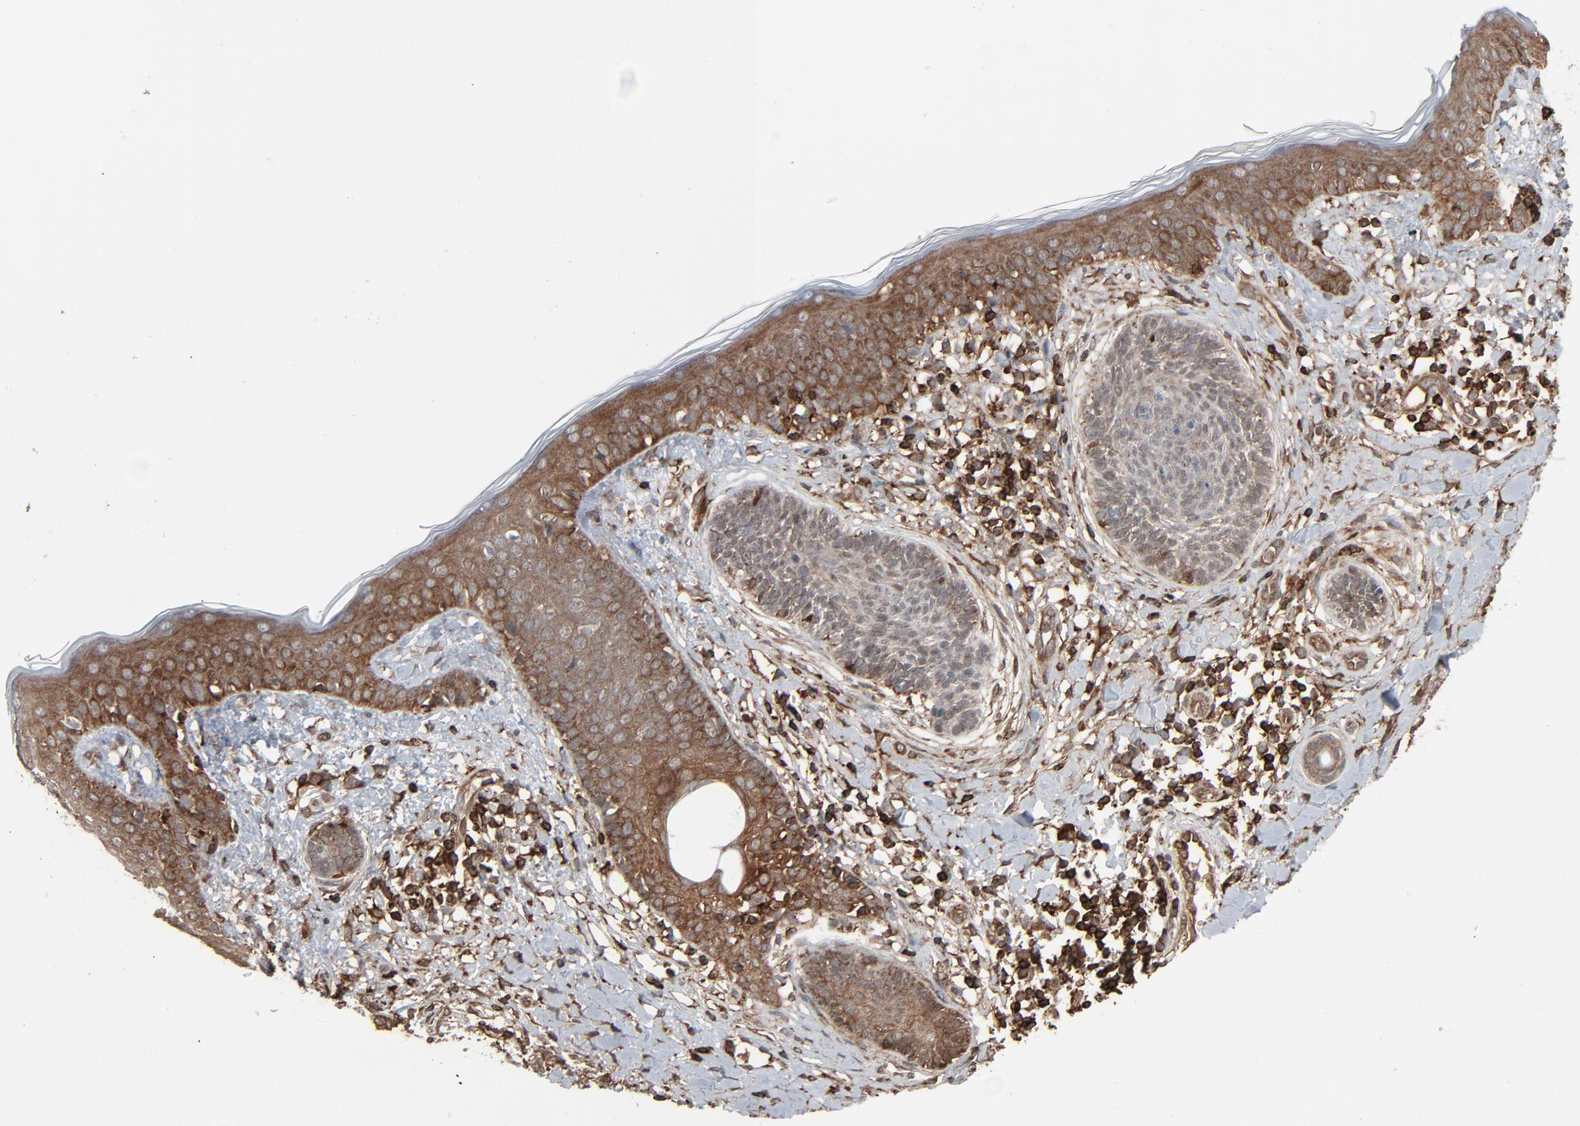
{"staining": {"intensity": "weak", "quantity": "<25%", "location": "nuclear"}, "tissue": "skin cancer", "cell_type": "Tumor cells", "image_type": "cancer", "snomed": [{"axis": "morphology", "description": "Normal tissue, NOS"}, {"axis": "morphology", "description": "Basal cell carcinoma"}, {"axis": "topography", "description": "Skin"}], "caption": "Tumor cells are negative for protein expression in human skin cancer.", "gene": "OPTN", "patient": {"sex": "male", "age": 63}}